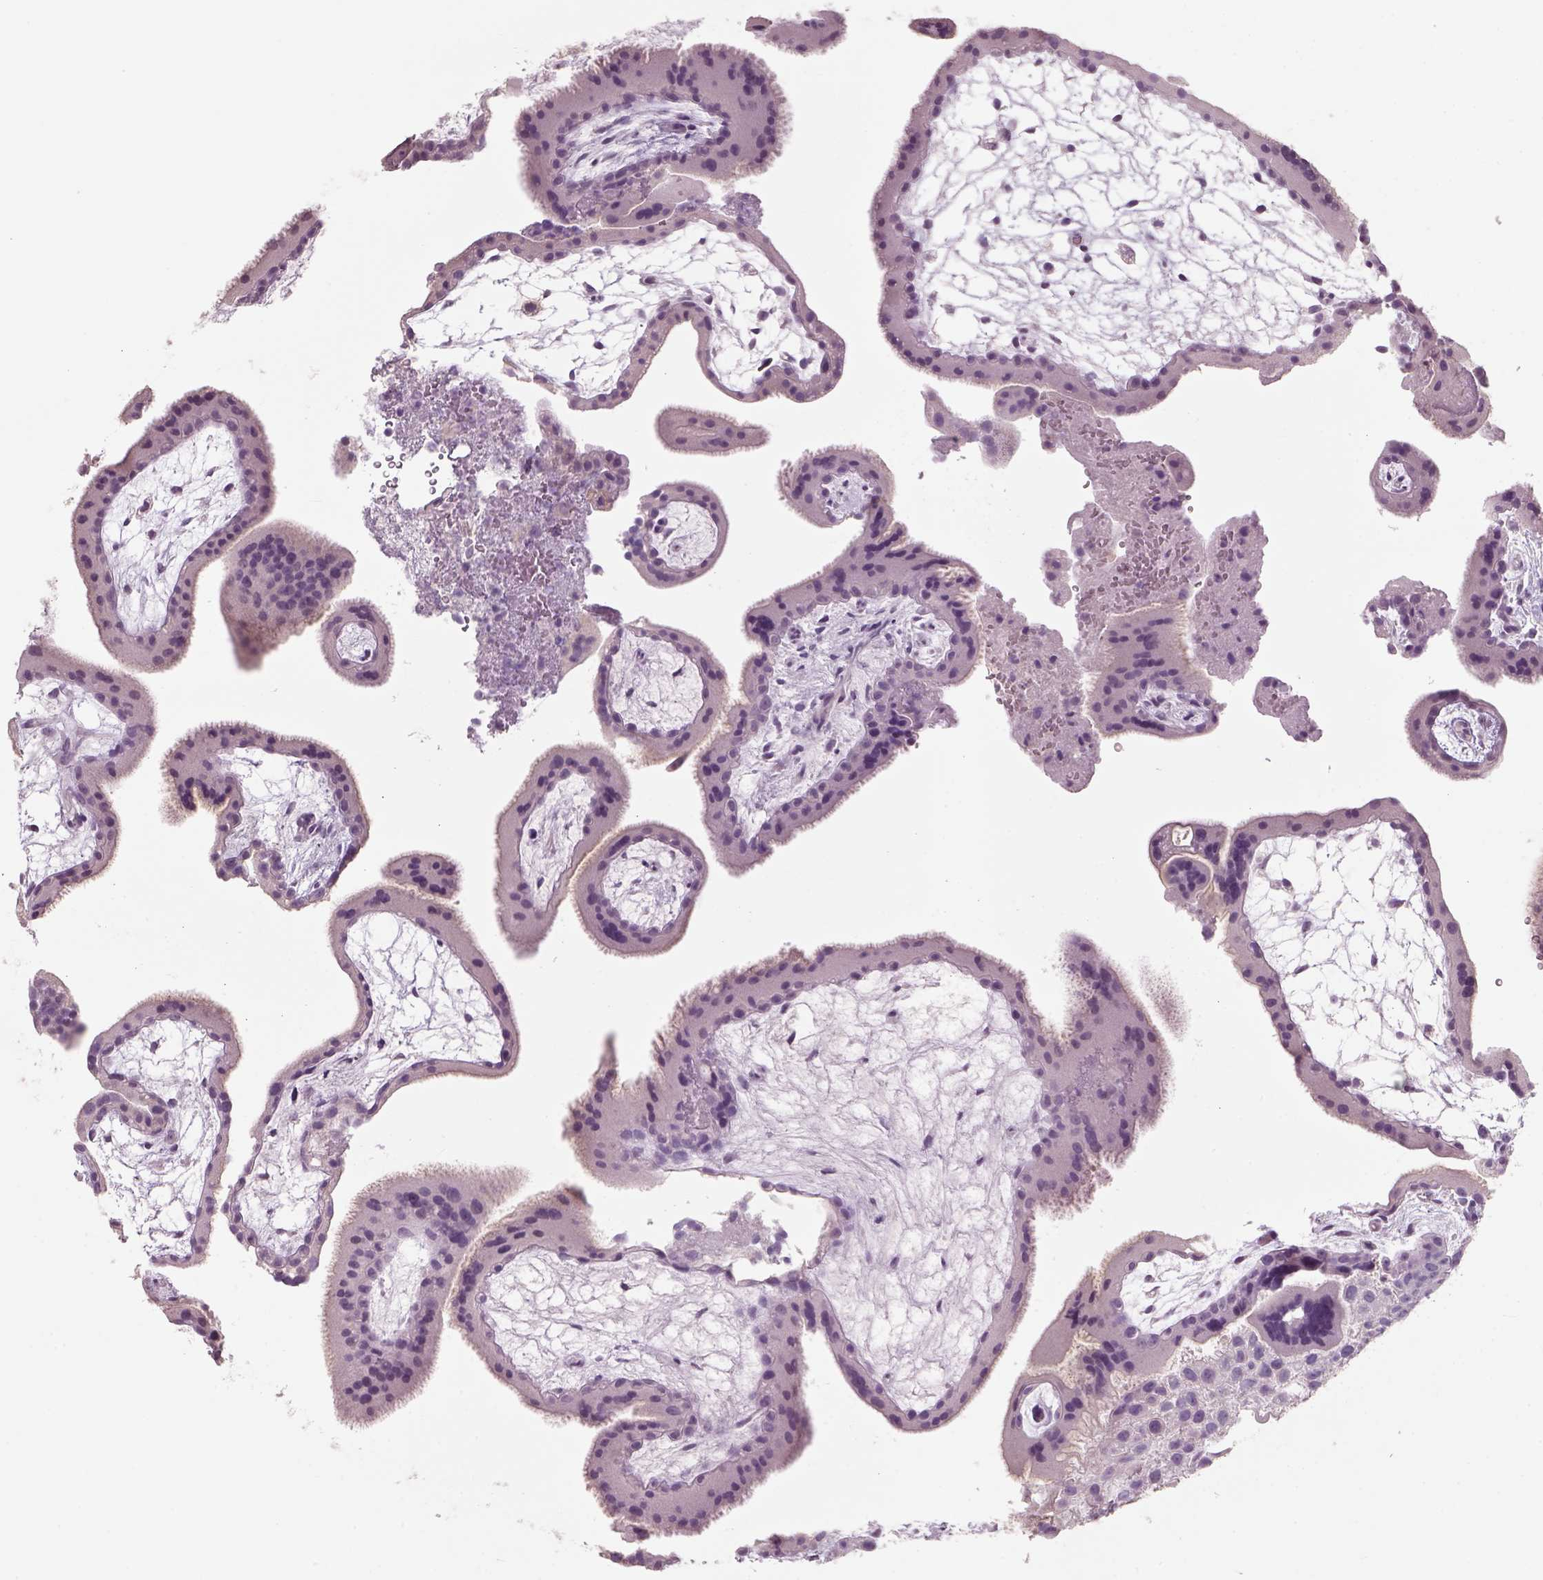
{"staining": {"intensity": "negative", "quantity": "none", "location": "none"}, "tissue": "placenta", "cell_type": "Decidual cells", "image_type": "normal", "snomed": [{"axis": "morphology", "description": "Normal tissue, NOS"}, {"axis": "topography", "description": "Placenta"}], "caption": "Human placenta stained for a protein using immunohistochemistry (IHC) exhibits no positivity in decidual cells.", "gene": "SLC6A2", "patient": {"sex": "female", "age": 19}}